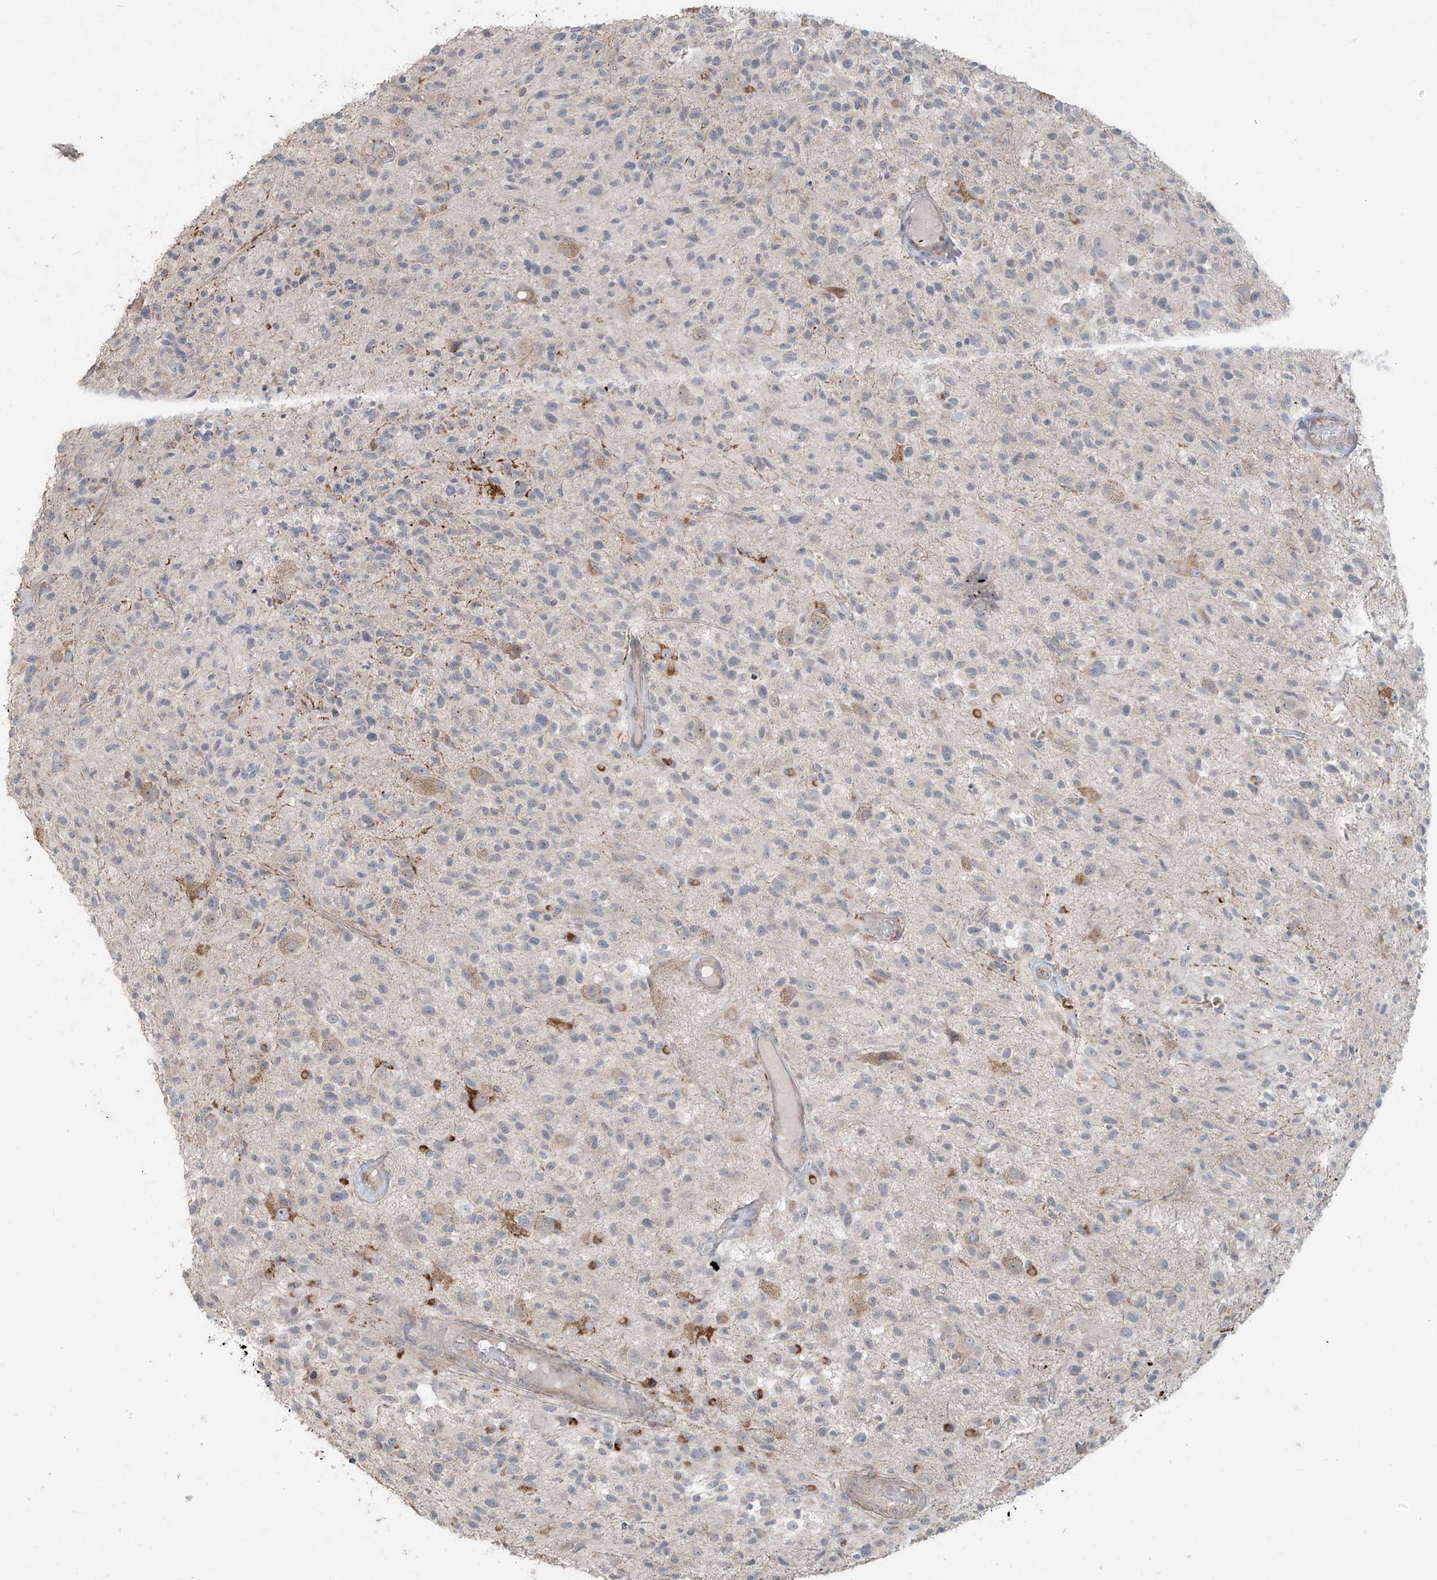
{"staining": {"intensity": "negative", "quantity": "none", "location": "none"}, "tissue": "glioma", "cell_type": "Tumor cells", "image_type": "cancer", "snomed": [{"axis": "morphology", "description": "Glioma, malignant, High grade"}, {"axis": "morphology", "description": "Glioblastoma, NOS"}, {"axis": "topography", "description": "Brain"}], "caption": "The photomicrograph demonstrates no staining of tumor cells in glioblastoma. (Stains: DAB IHC with hematoxylin counter stain, Microscopy: brightfield microscopy at high magnification).", "gene": "MAGIX", "patient": {"sex": "male", "age": 60}}